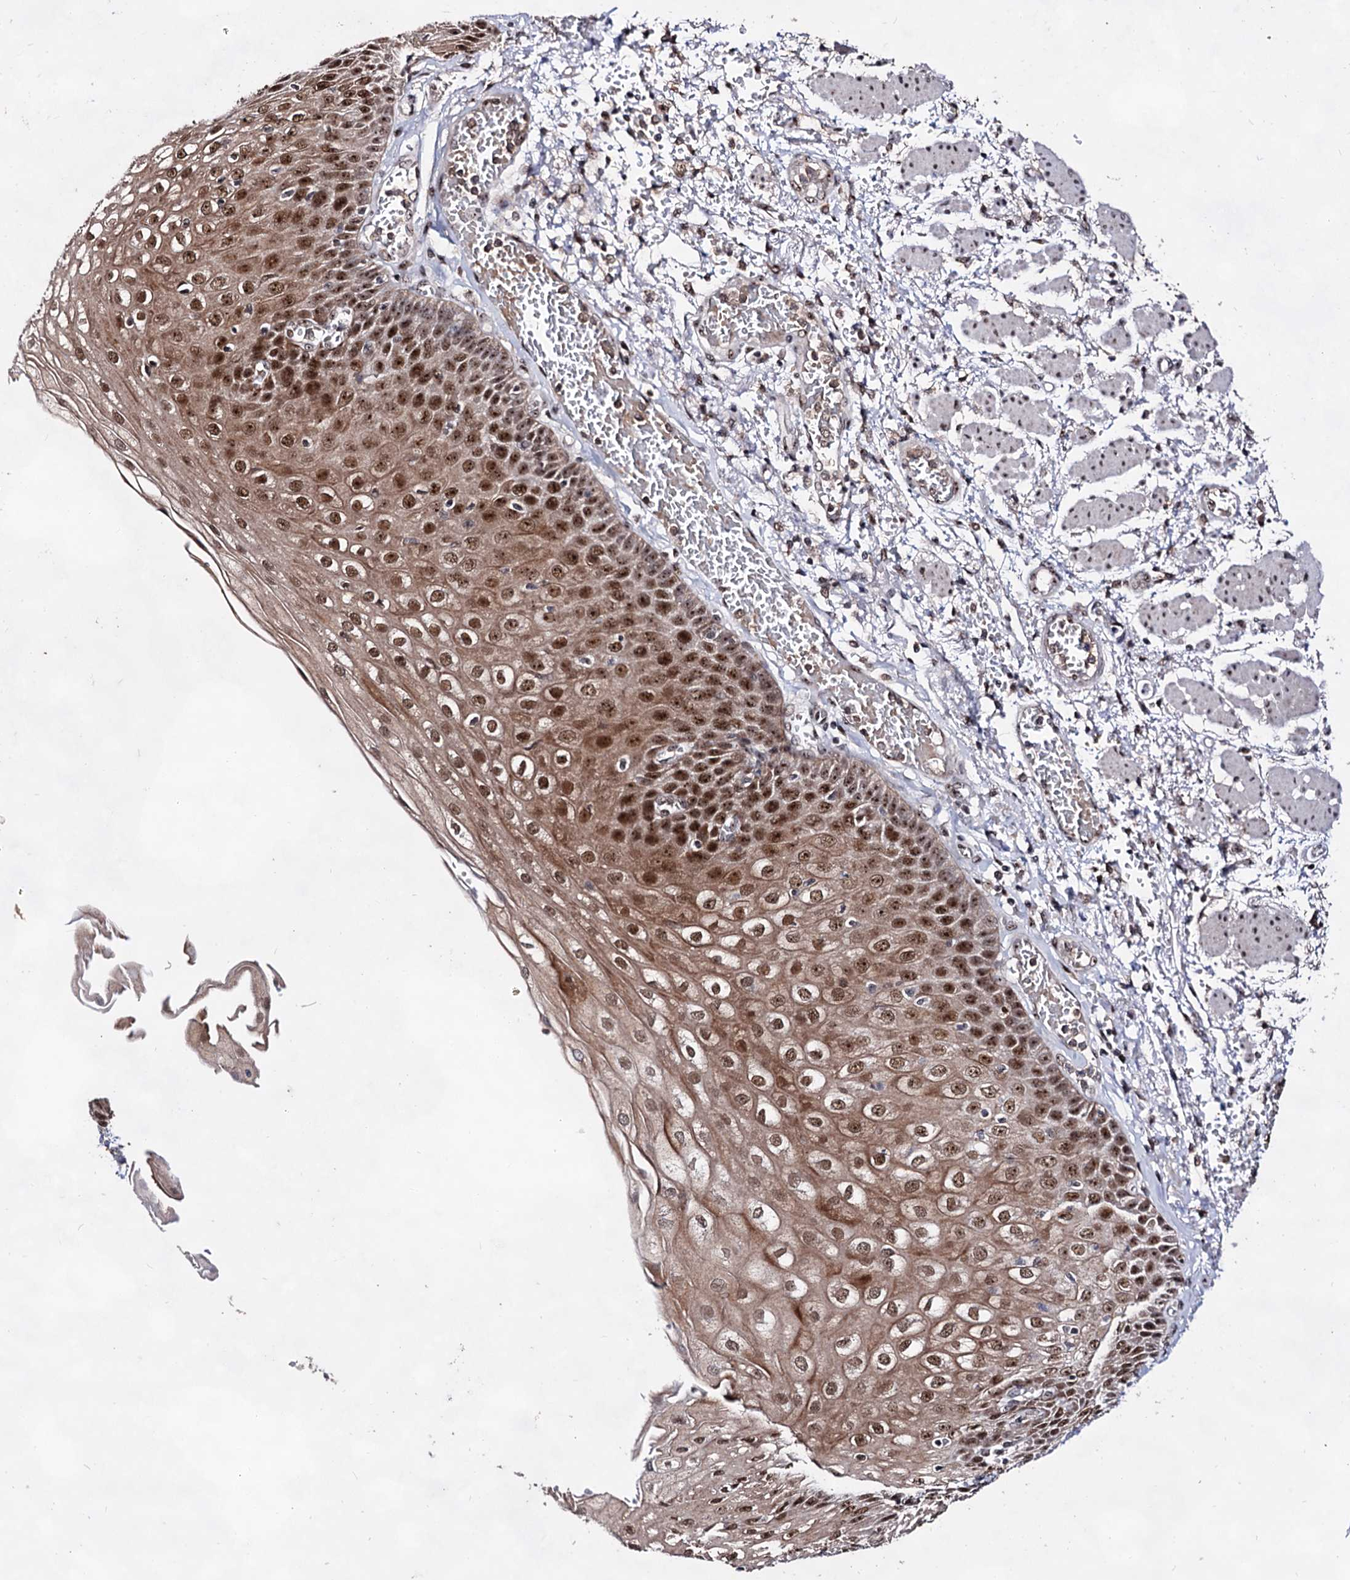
{"staining": {"intensity": "strong", "quantity": ">75%", "location": "cytoplasmic/membranous,nuclear"}, "tissue": "esophagus", "cell_type": "Squamous epithelial cells", "image_type": "normal", "snomed": [{"axis": "morphology", "description": "Normal tissue, NOS"}, {"axis": "topography", "description": "Esophagus"}], "caption": "Immunohistochemical staining of benign human esophagus displays high levels of strong cytoplasmic/membranous,nuclear expression in approximately >75% of squamous epithelial cells. Immunohistochemistry stains the protein of interest in brown and the nuclei are stained blue.", "gene": "EXOSC10", "patient": {"sex": "male", "age": 81}}